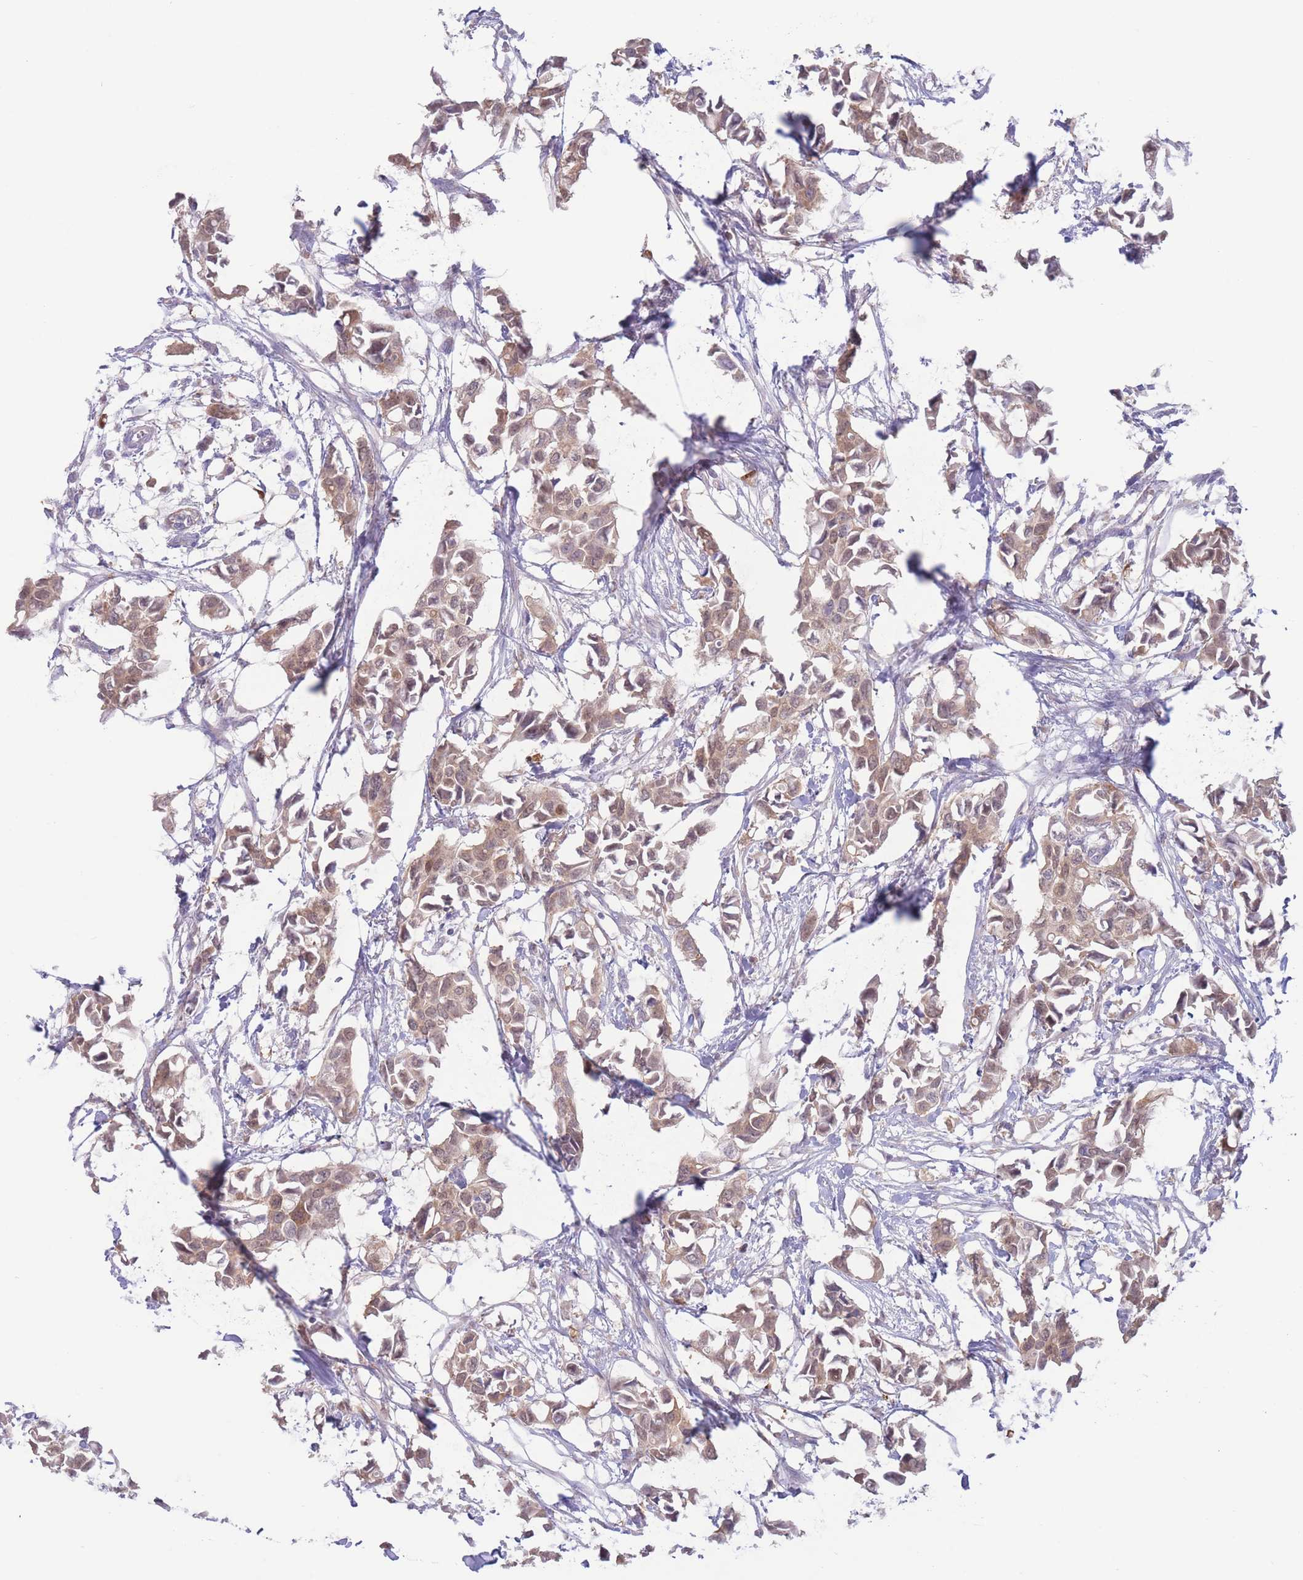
{"staining": {"intensity": "moderate", "quantity": ">75%", "location": "cytoplasmic/membranous,nuclear"}, "tissue": "breast cancer", "cell_type": "Tumor cells", "image_type": "cancer", "snomed": [{"axis": "morphology", "description": "Duct carcinoma"}, {"axis": "topography", "description": "Breast"}], "caption": "Human breast cancer (invasive ductal carcinoma) stained for a protein (brown) demonstrates moderate cytoplasmic/membranous and nuclear positive expression in approximately >75% of tumor cells.", "gene": "FAH", "patient": {"sex": "female", "age": 41}}